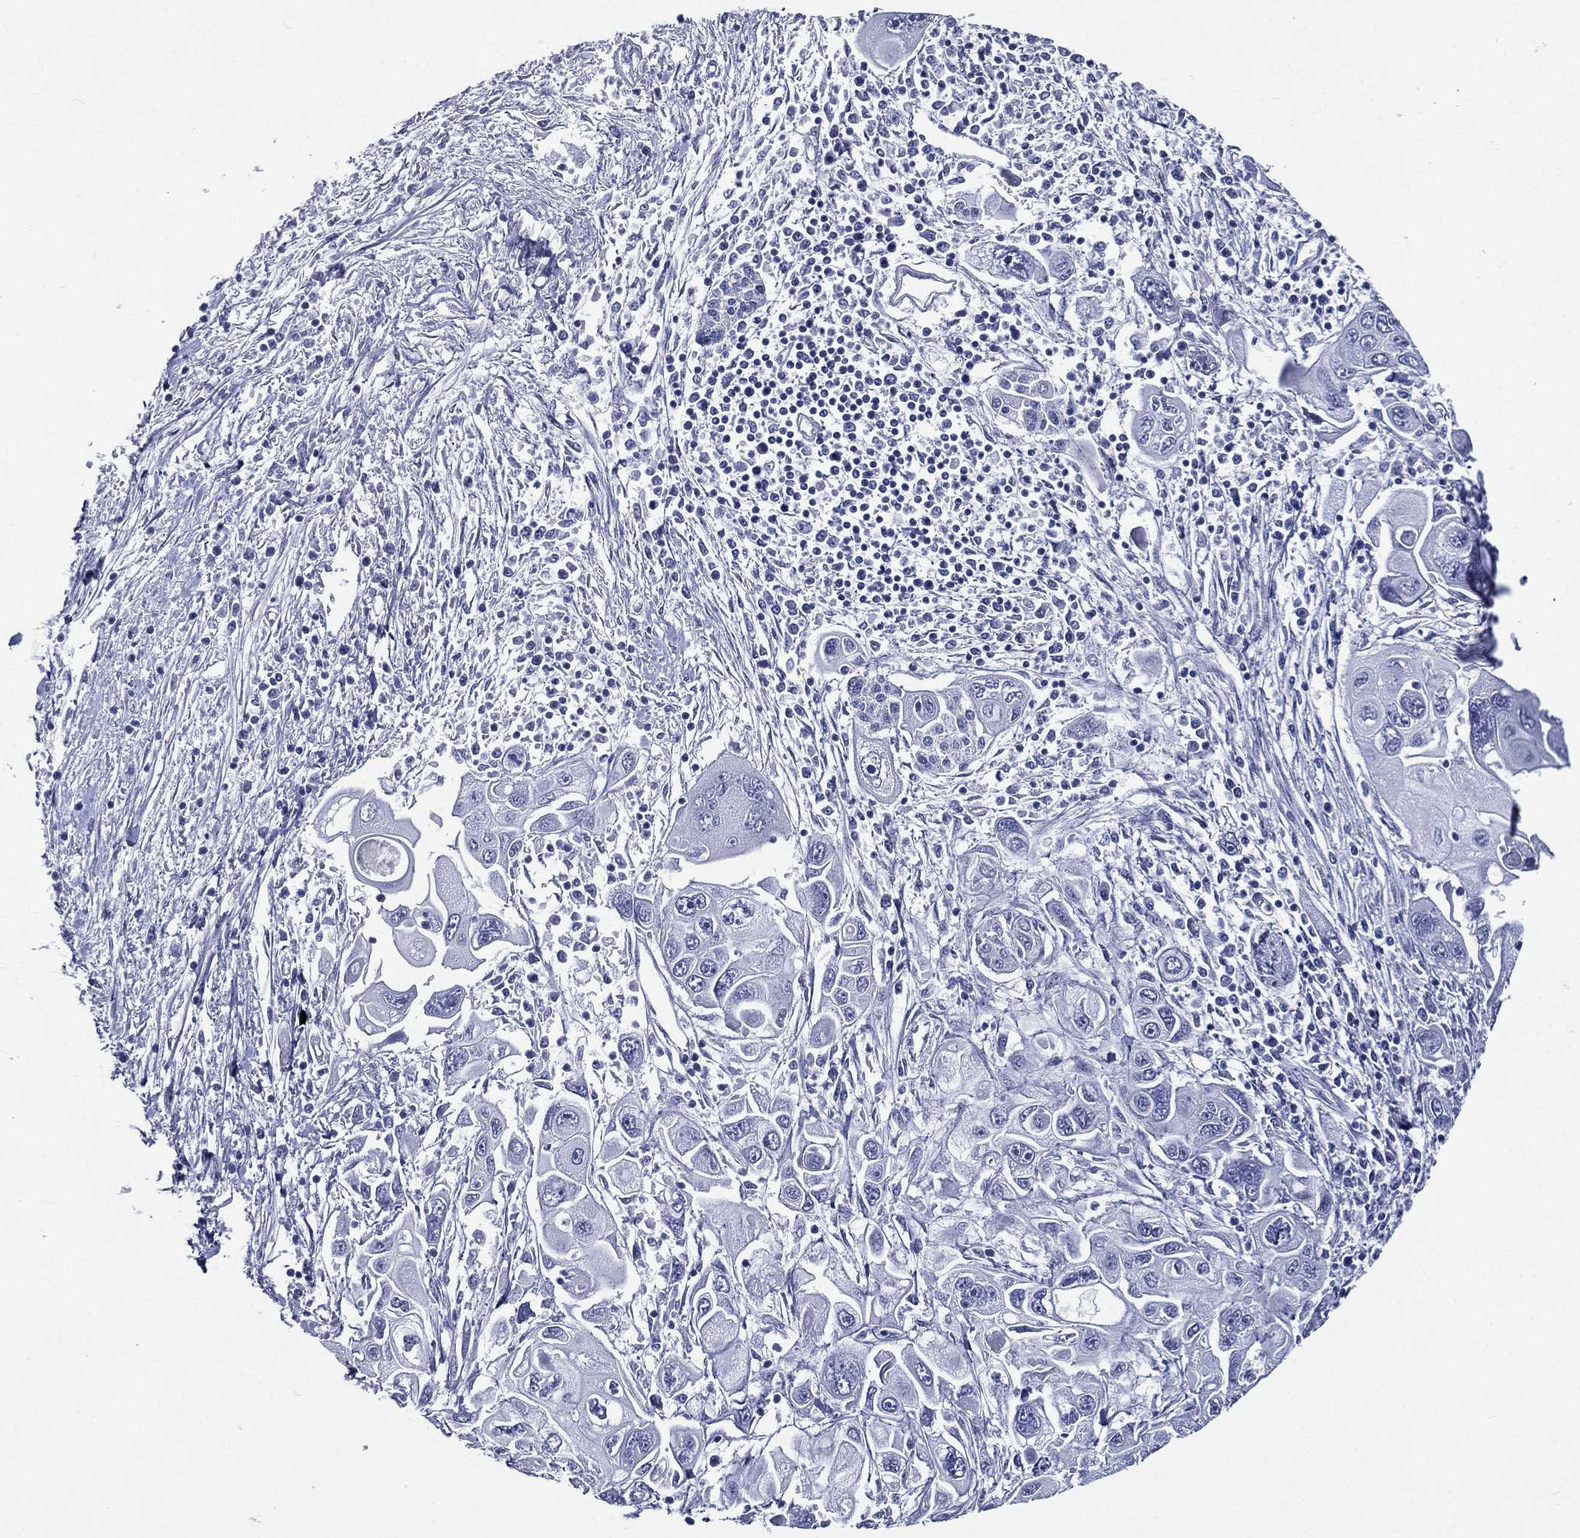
{"staining": {"intensity": "negative", "quantity": "none", "location": "none"}, "tissue": "pancreatic cancer", "cell_type": "Tumor cells", "image_type": "cancer", "snomed": [{"axis": "morphology", "description": "Adenocarcinoma, NOS"}, {"axis": "topography", "description": "Pancreas"}], "caption": "DAB (3,3'-diaminobenzidine) immunohistochemical staining of pancreatic cancer (adenocarcinoma) shows no significant positivity in tumor cells.", "gene": "DPYS", "patient": {"sex": "male", "age": 70}}